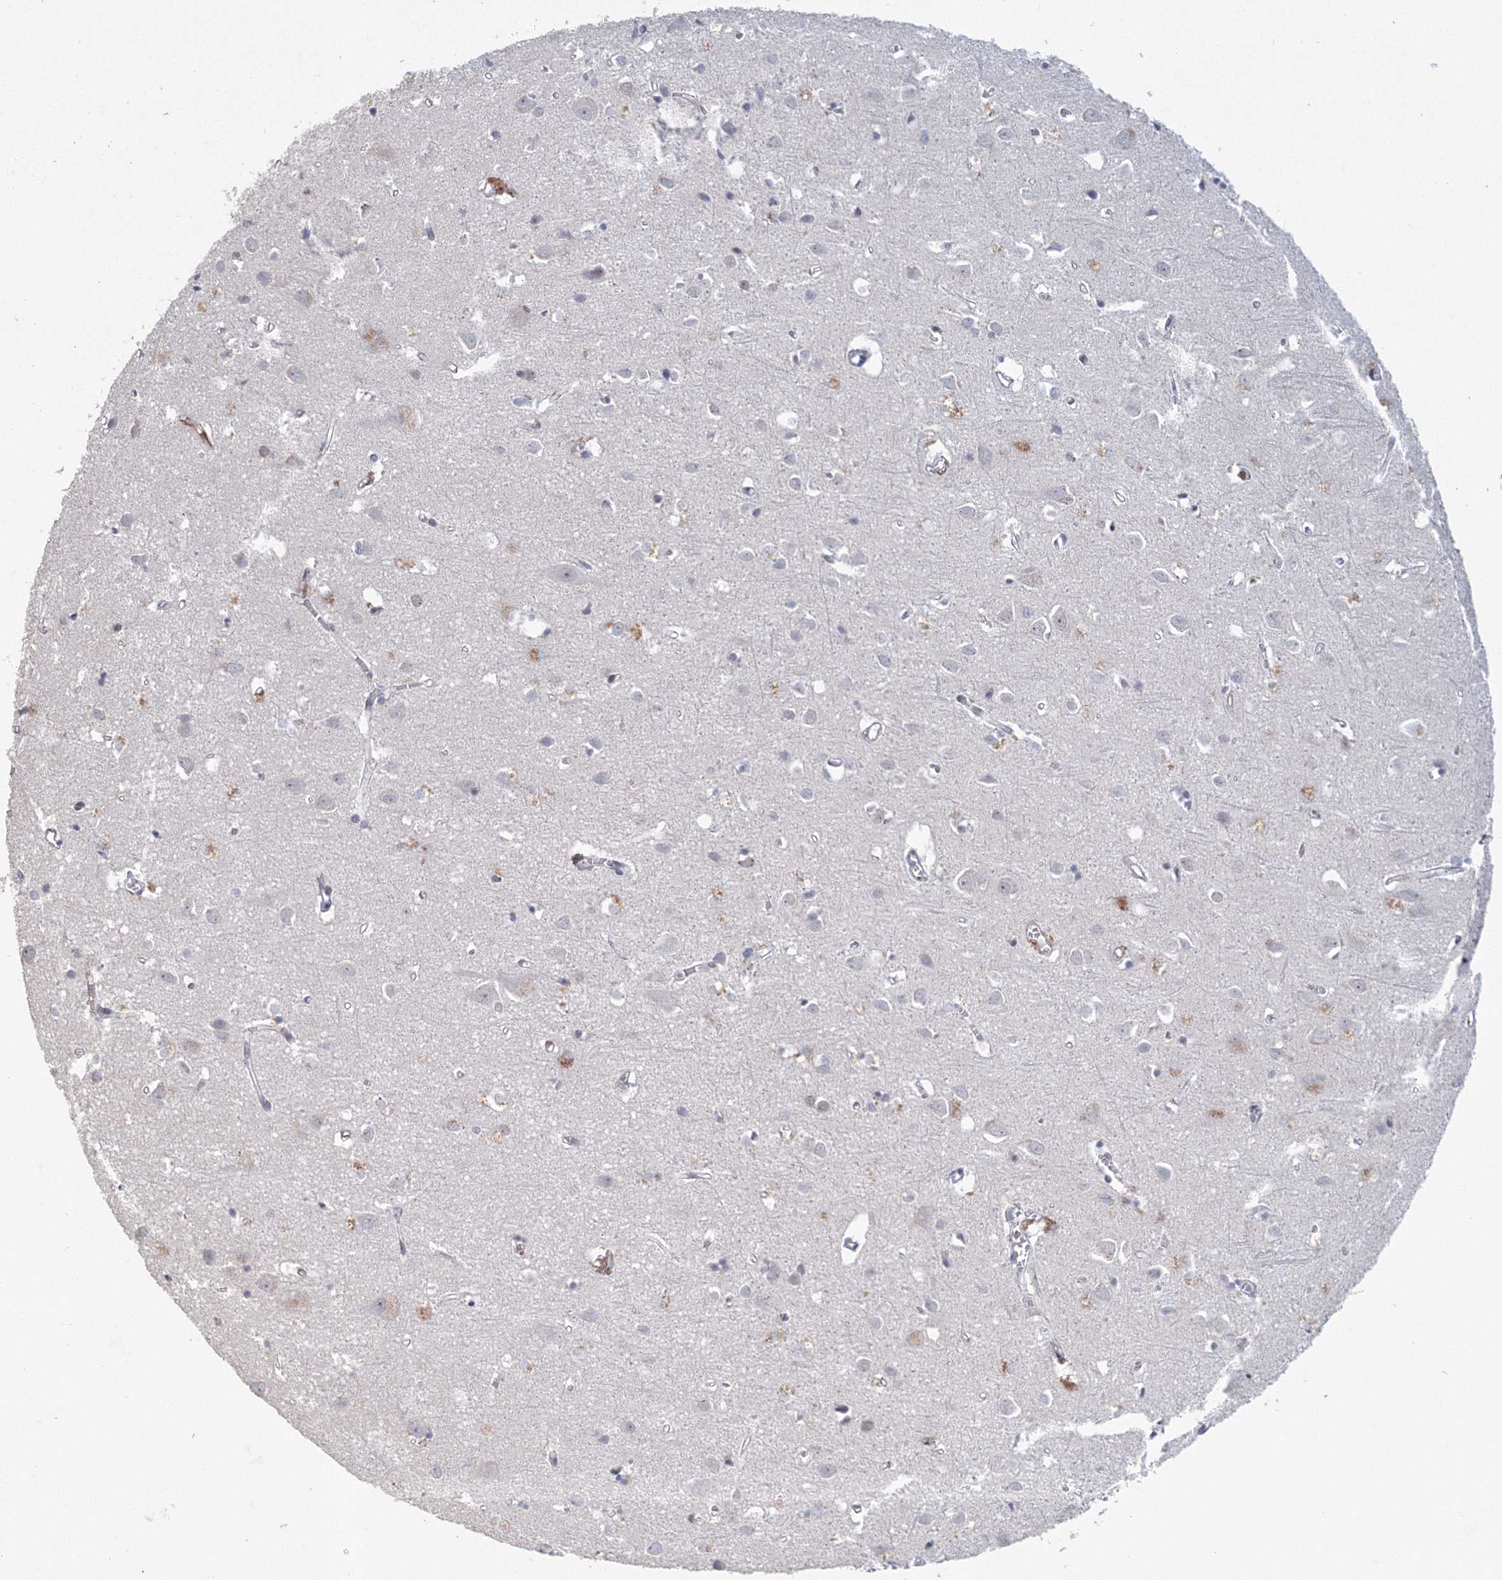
{"staining": {"intensity": "weak", "quantity": "<25%", "location": "cytoplasmic/membranous"}, "tissue": "cerebral cortex", "cell_type": "Endothelial cells", "image_type": "normal", "snomed": [{"axis": "morphology", "description": "Normal tissue, NOS"}, {"axis": "topography", "description": "Cerebral cortex"}], "caption": "High magnification brightfield microscopy of unremarkable cerebral cortex stained with DAB (brown) and counterstained with hematoxylin (blue): endothelial cells show no significant expression. (DAB (3,3'-diaminobenzidine) immunohistochemistry (IHC) visualized using brightfield microscopy, high magnification).", "gene": "SIRT7", "patient": {"sex": "female", "age": 64}}